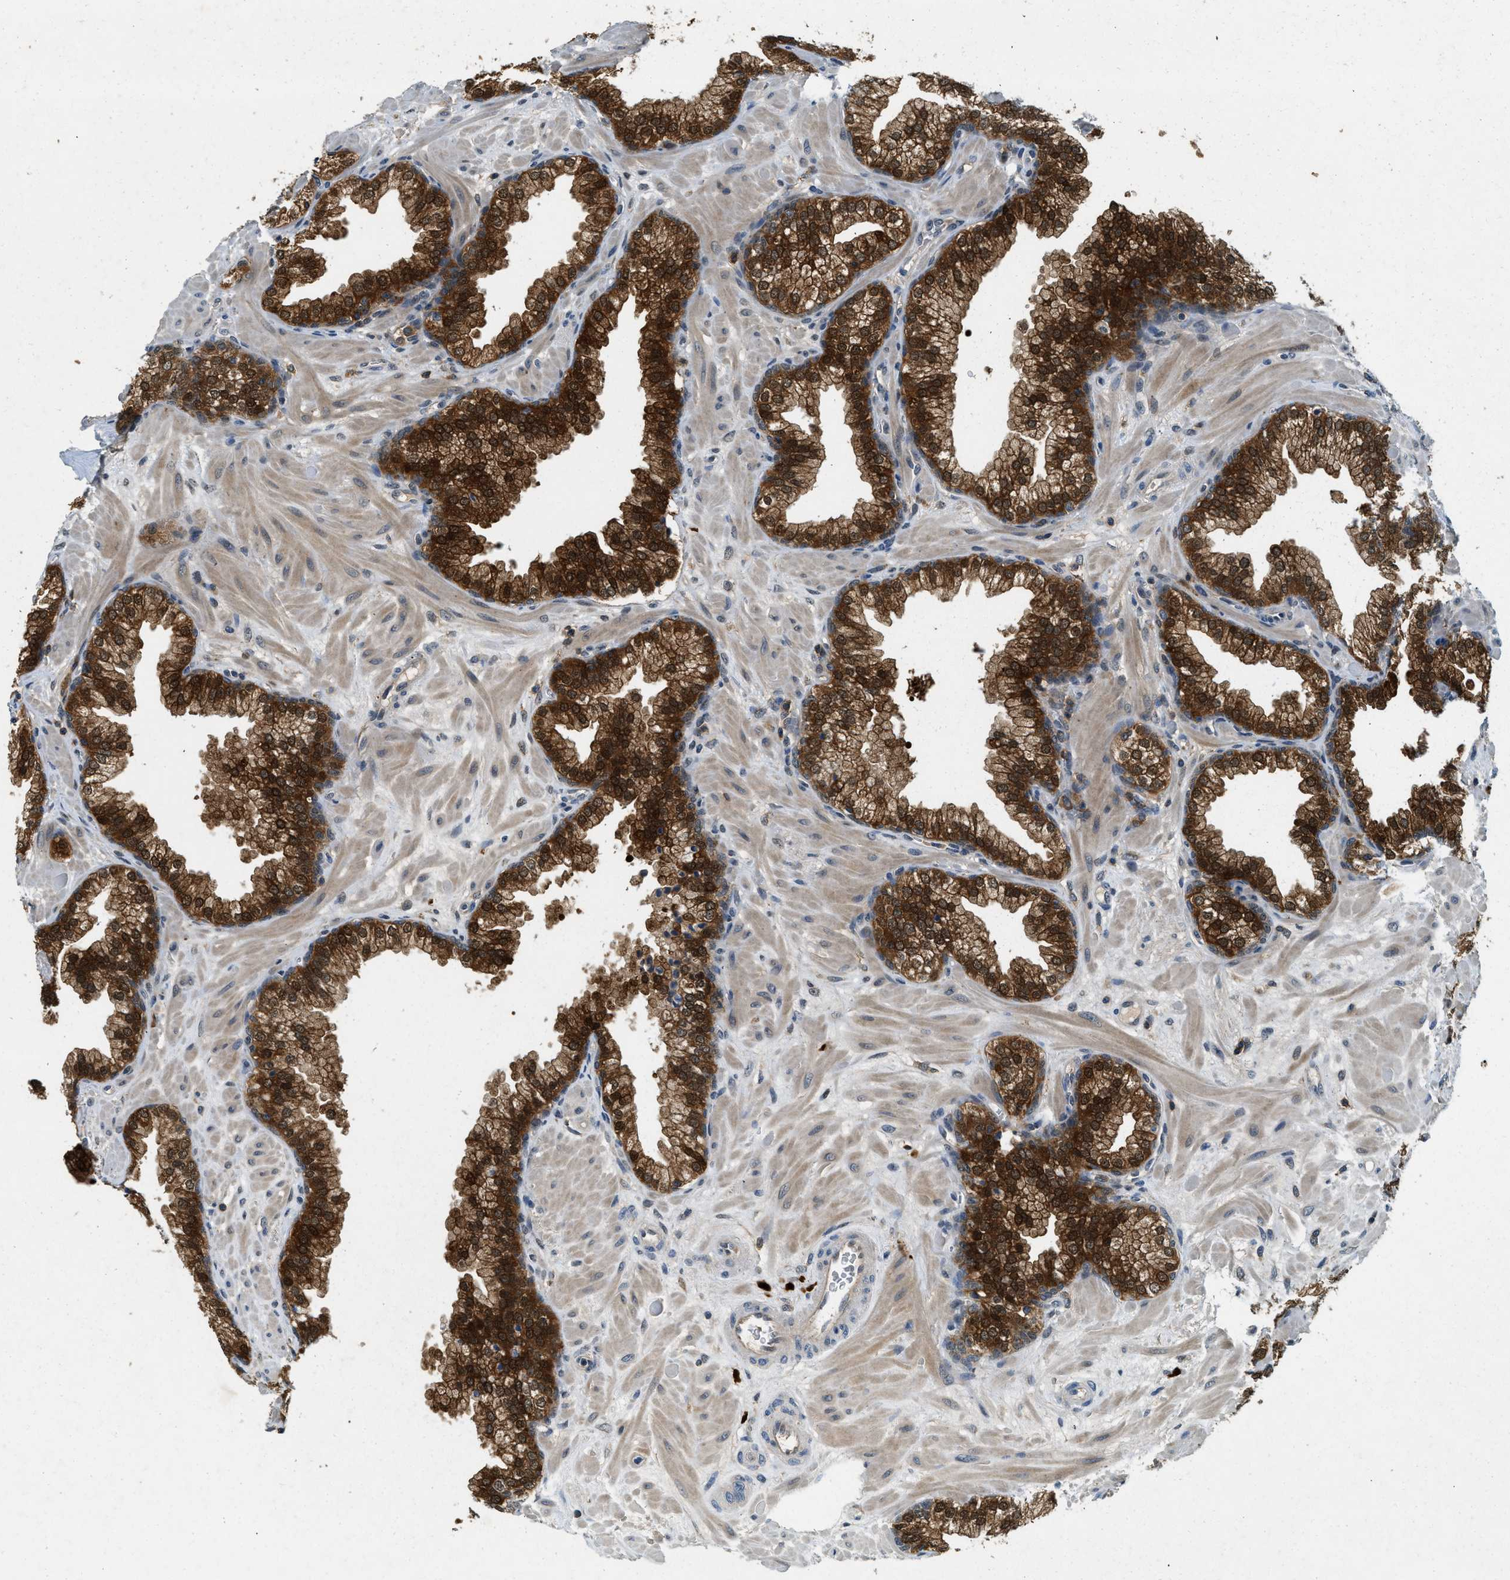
{"staining": {"intensity": "strong", "quantity": ">75%", "location": "cytoplasmic/membranous,nuclear"}, "tissue": "prostate", "cell_type": "Glandular cells", "image_type": "normal", "snomed": [{"axis": "morphology", "description": "Normal tissue, NOS"}, {"axis": "morphology", "description": "Urothelial carcinoma, Low grade"}, {"axis": "topography", "description": "Urinary bladder"}, {"axis": "topography", "description": "Prostate"}], "caption": "Immunohistochemistry of normal prostate shows high levels of strong cytoplasmic/membranous,nuclear expression in approximately >75% of glandular cells.", "gene": "GMPPB", "patient": {"sex": "male", "age": 60}}